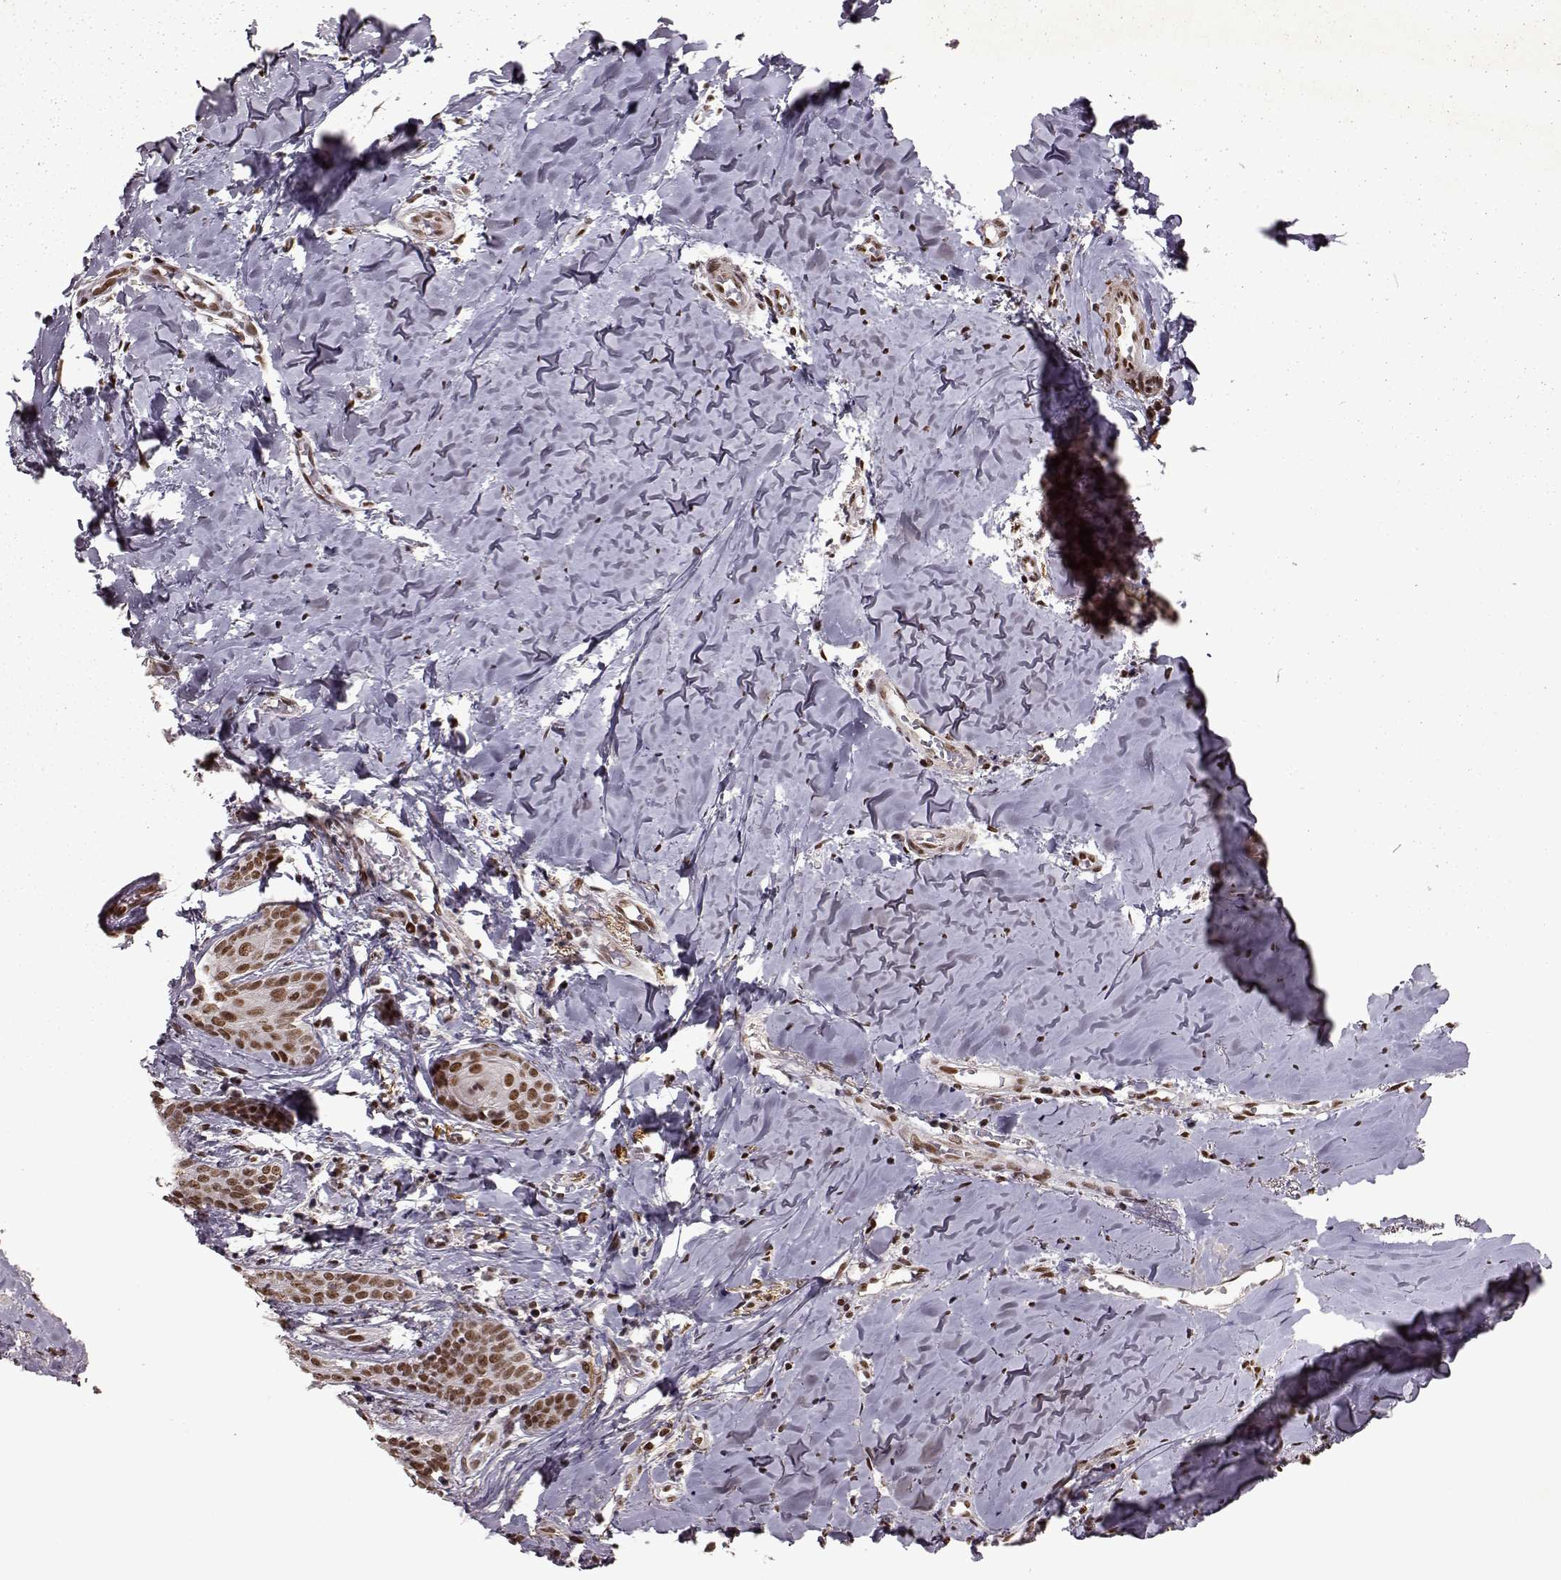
{"staining": {"intensity": "moderate", "quantity": ">75%", "location": "nuclear"}, "tissue": "head and neck cancer", "cell_type": "Tumor cells", "image_type": "cancer", "snomed": [{"axis": "morphology", "description": "Normal tissue, NOS"}, {"axis": "morphology", "description": "Squamous cell carcinoma, NOS"}, {"axis": "topography", "description": "Oral tissue"}, {"axis": "topography", "description": "Salivary gland"}, {"axis": "topography", "description": "Head-Neck"}], "caption": "Human head and neck cancer stained with a brown dye displays moderate nuclear positive staining in about >75% of tumor cells.", "gene": "RRAGD", "patient": {"sex": "female", "age": 62}}